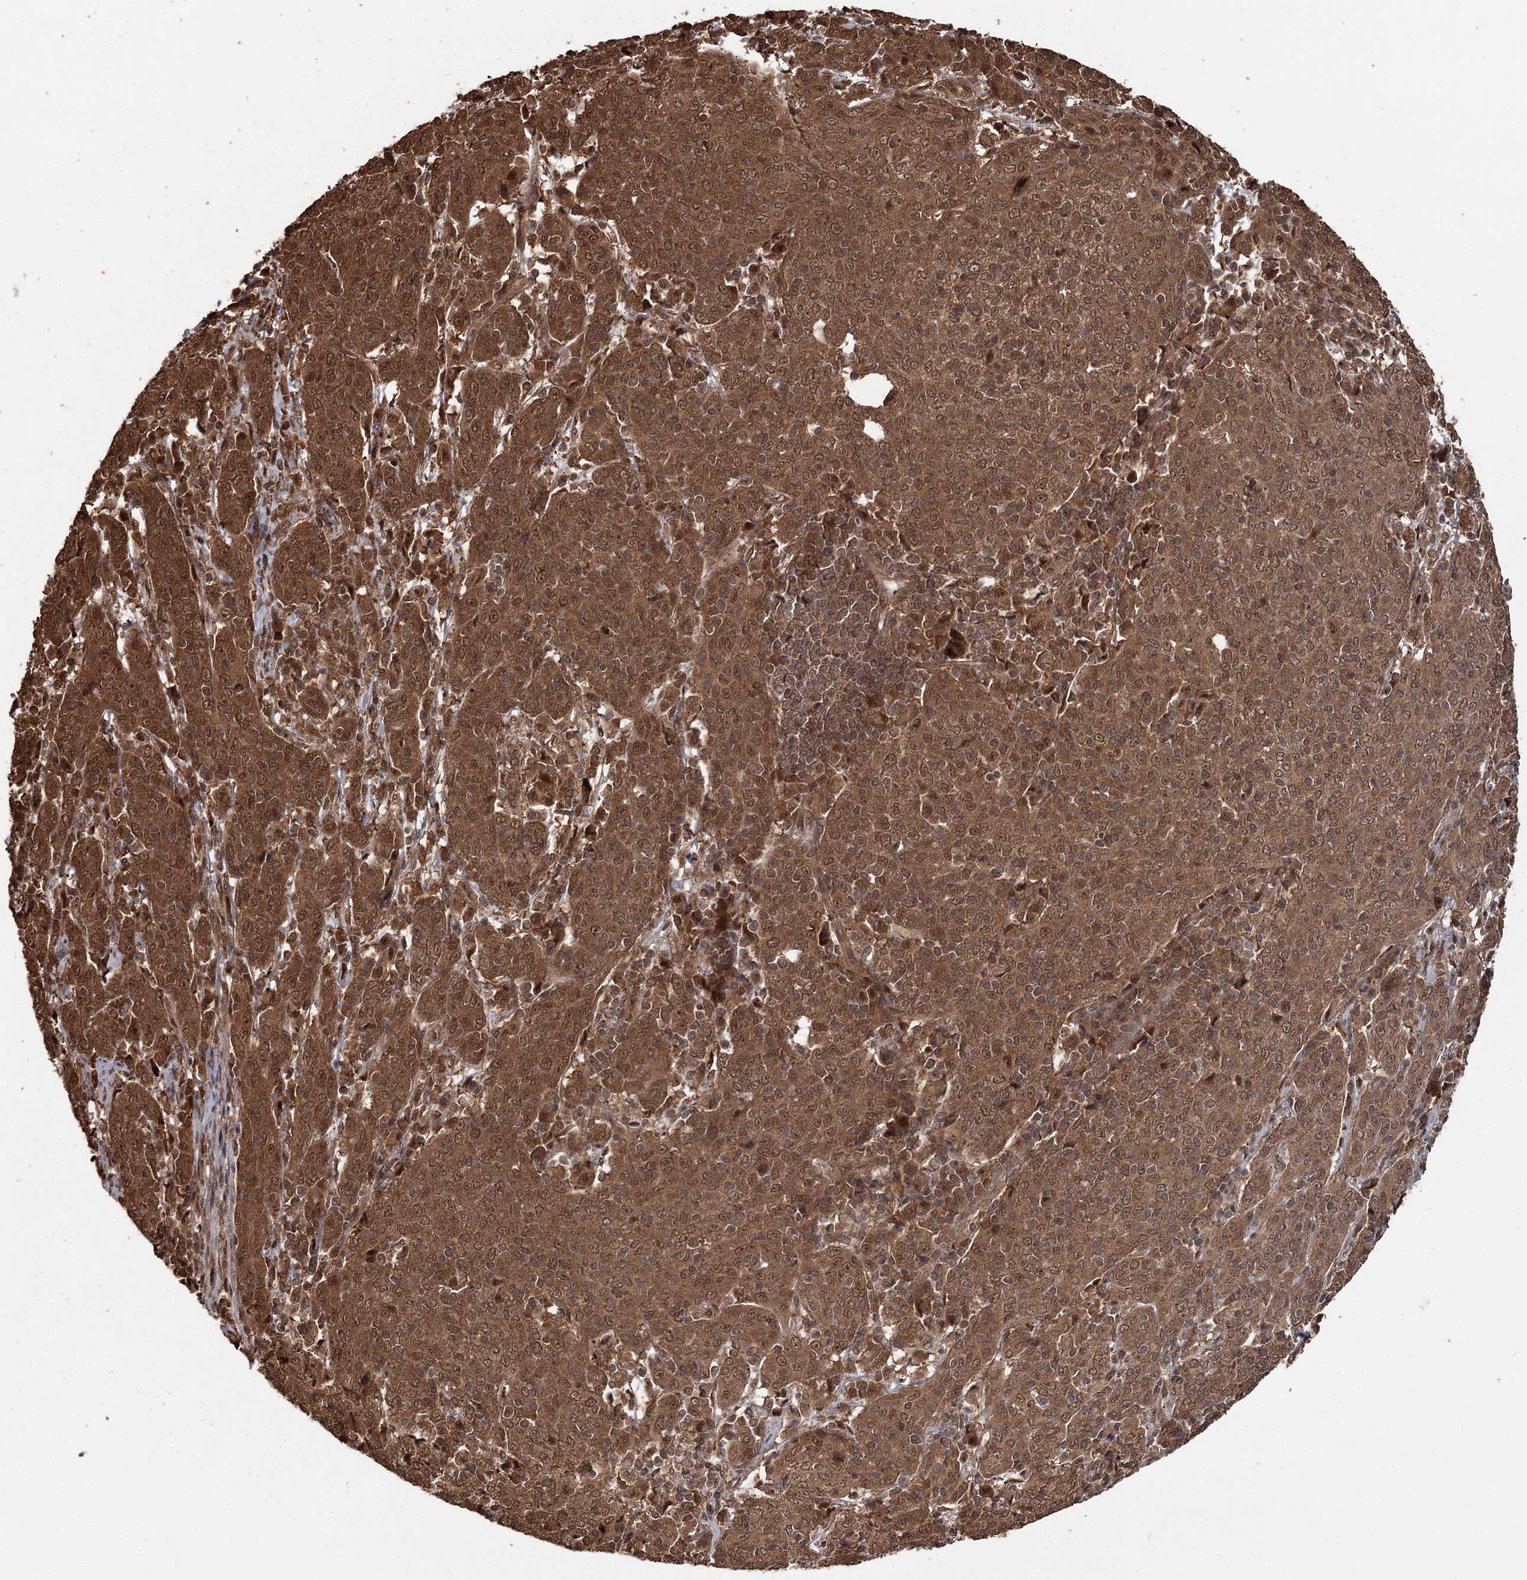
{"staining": {"intensity": "moderate", "quantity": ">75%", "location": "cytoplasmic/membranous,nuclear"}, "tissue": "cervical cancer", "cell_type": "Tumor cells", "image_type": "cancer", "snomed": [{"axis": "morphology", "description": "Squamous cell carcinoma, NOS"}, {"axis": "topography", "description": "Cervix"}], "caption": "This image displays immunohistochemistry staining of human cervical squamous cell carcinoma, with medium moderate cytoplasmic/membranous and nuclear positivity in approximately >75% of tumor cells.", "gene": "N6AMT1", "patient": {"sex": "female", "age": 67}}